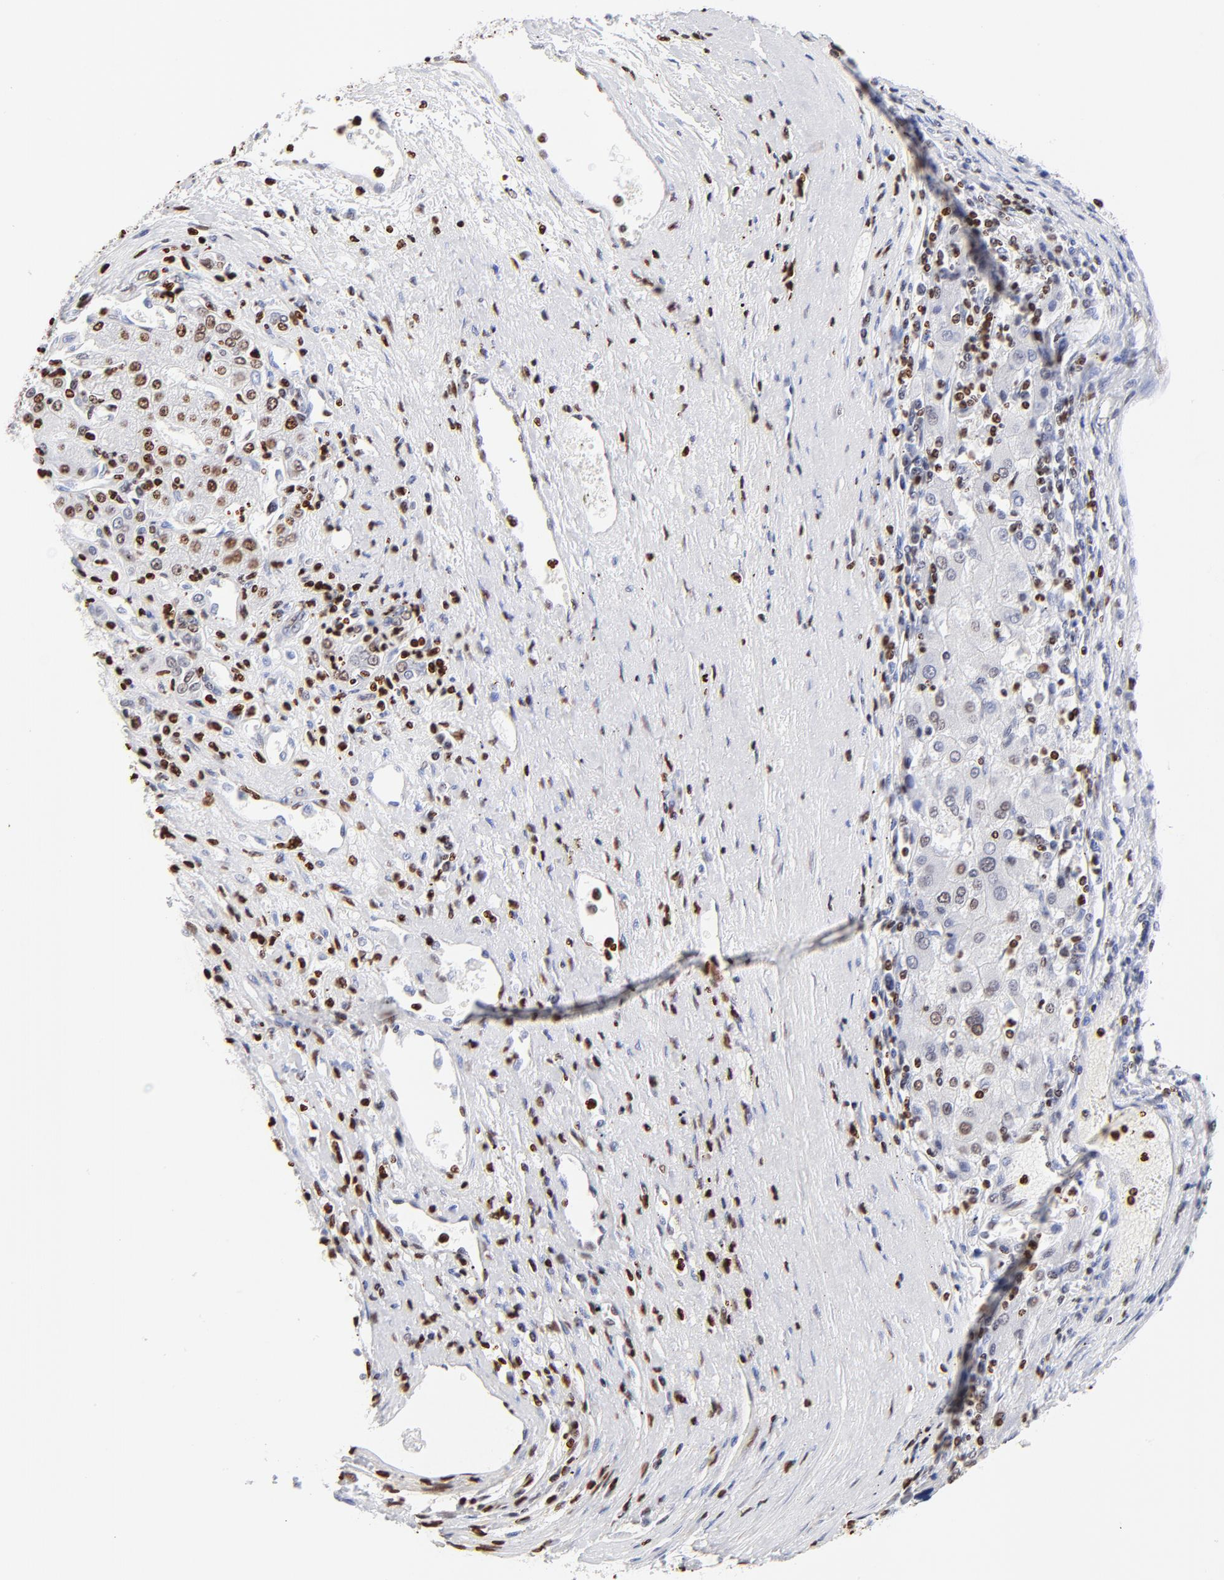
{"staining": {"intensity": "strong", "quantity": "25%-75%", "location": "nuclear"}, "tissue": "liver cancer", "cell_type": "Tumor cells", "image_type": "cancer", "snomed": [{"axis": "morphology", "description": "Carcinoma, Hepatocellular, NOS"}, {"axis": "topography", "description": "Liver"}], "caption": "Strong nuclear expression for a protein is present in about 25%-75% of tumor cells of hepatocellular carcinoma (liver) using IHC.", "gene": "FBH1", "patient": {"sex": "male", "age": 72}}